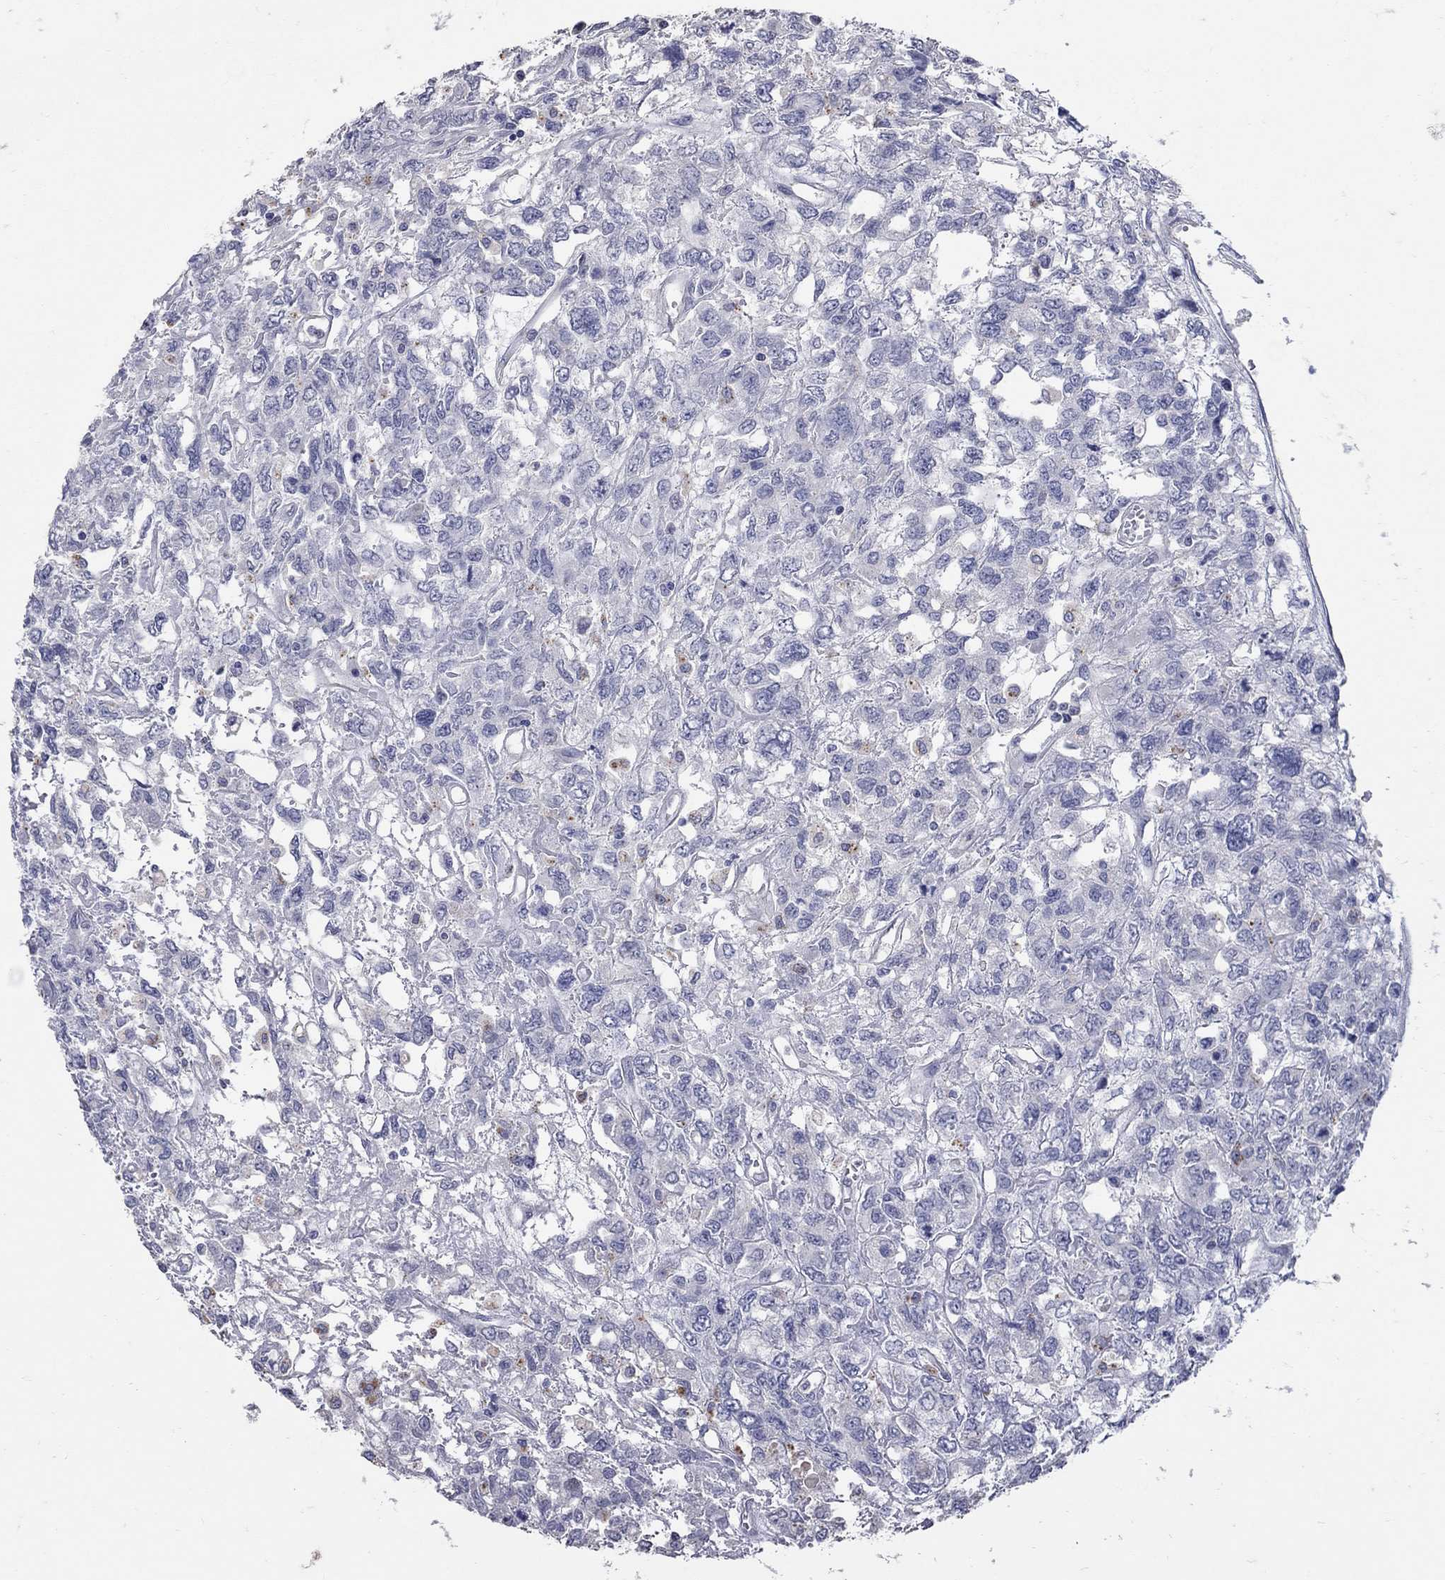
{"staining": {"intensity": "negative", "quantity": "none", "location": "none"}, "tissue": "testis cancer", "cell_type": "Tumor cells", "image_type": "cancer", "snomed": [{"axis": "morphology", "description": "Seminoma, NOS"}, {"axis": "topography", "description": "Testis"}], "caption": "Immunohistochemical staining of human testis cancer (seminoma) shows no significant staining in tumor cells. The staining was performed using DAB to visualize the protein expression in brown, while the nuclei were stained in blue with hematoxylin (Magnification: 20x).", "gene": "CETN1", "patient": {"sex": "male", "age": 52}}